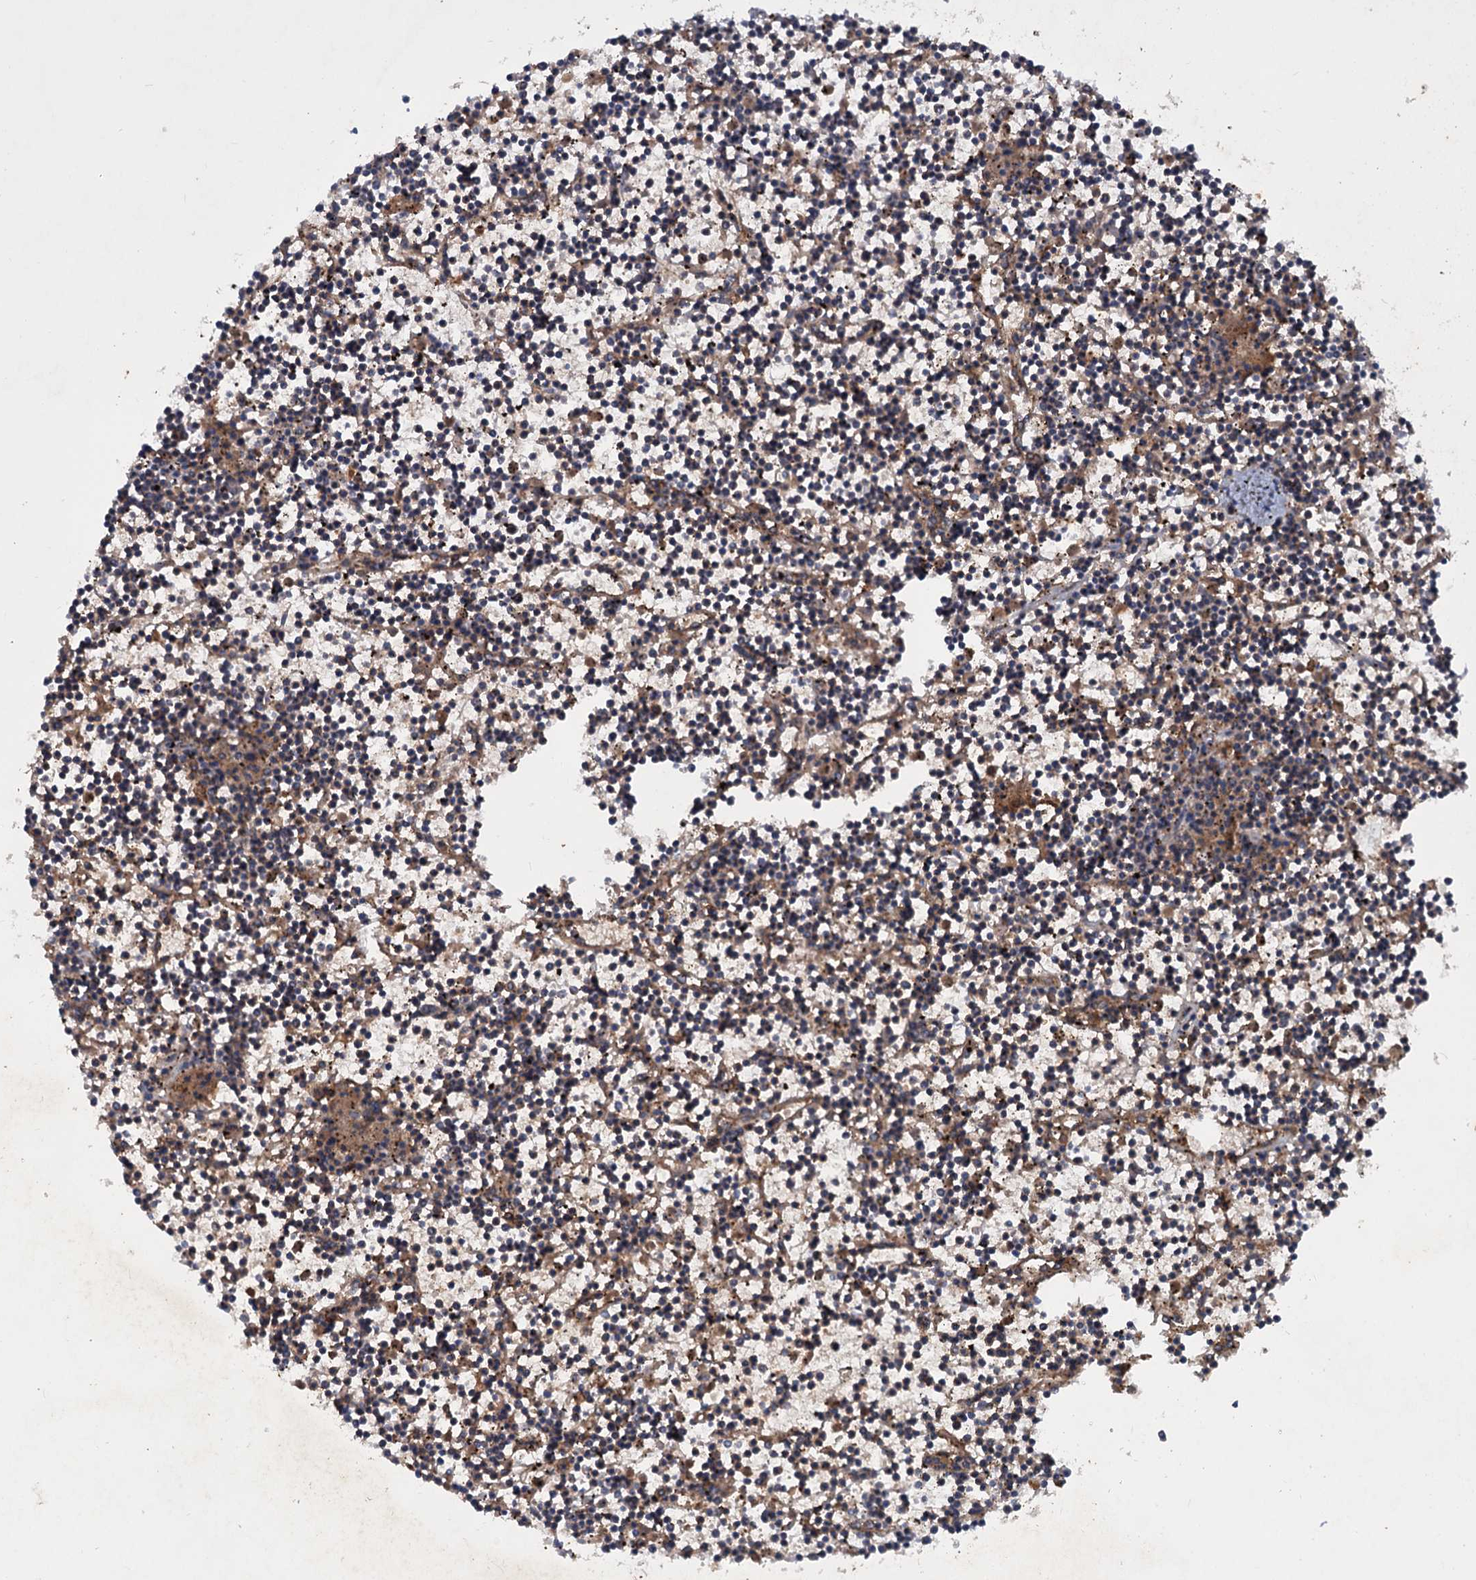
{"staining": {"intensity": "weak", "quantity": "<25%", "location": "cytoplasmic/membranous"}, "tissue": "lymphoma", "cell_type": "Tumor cells", "image_type": "cancer", "snomed": [{"axis": "morphology", "description": "Malignant lymphoma, non-Hodgkin's type, Low grade"}, {"axis": "topography", "description": "Spleen"}], "caption": "Lymphoma stained for a protein using IHC displays no positivity tumor cells.", "gene": "CHRD", "patient": {"sex": "female", "age": 19}}